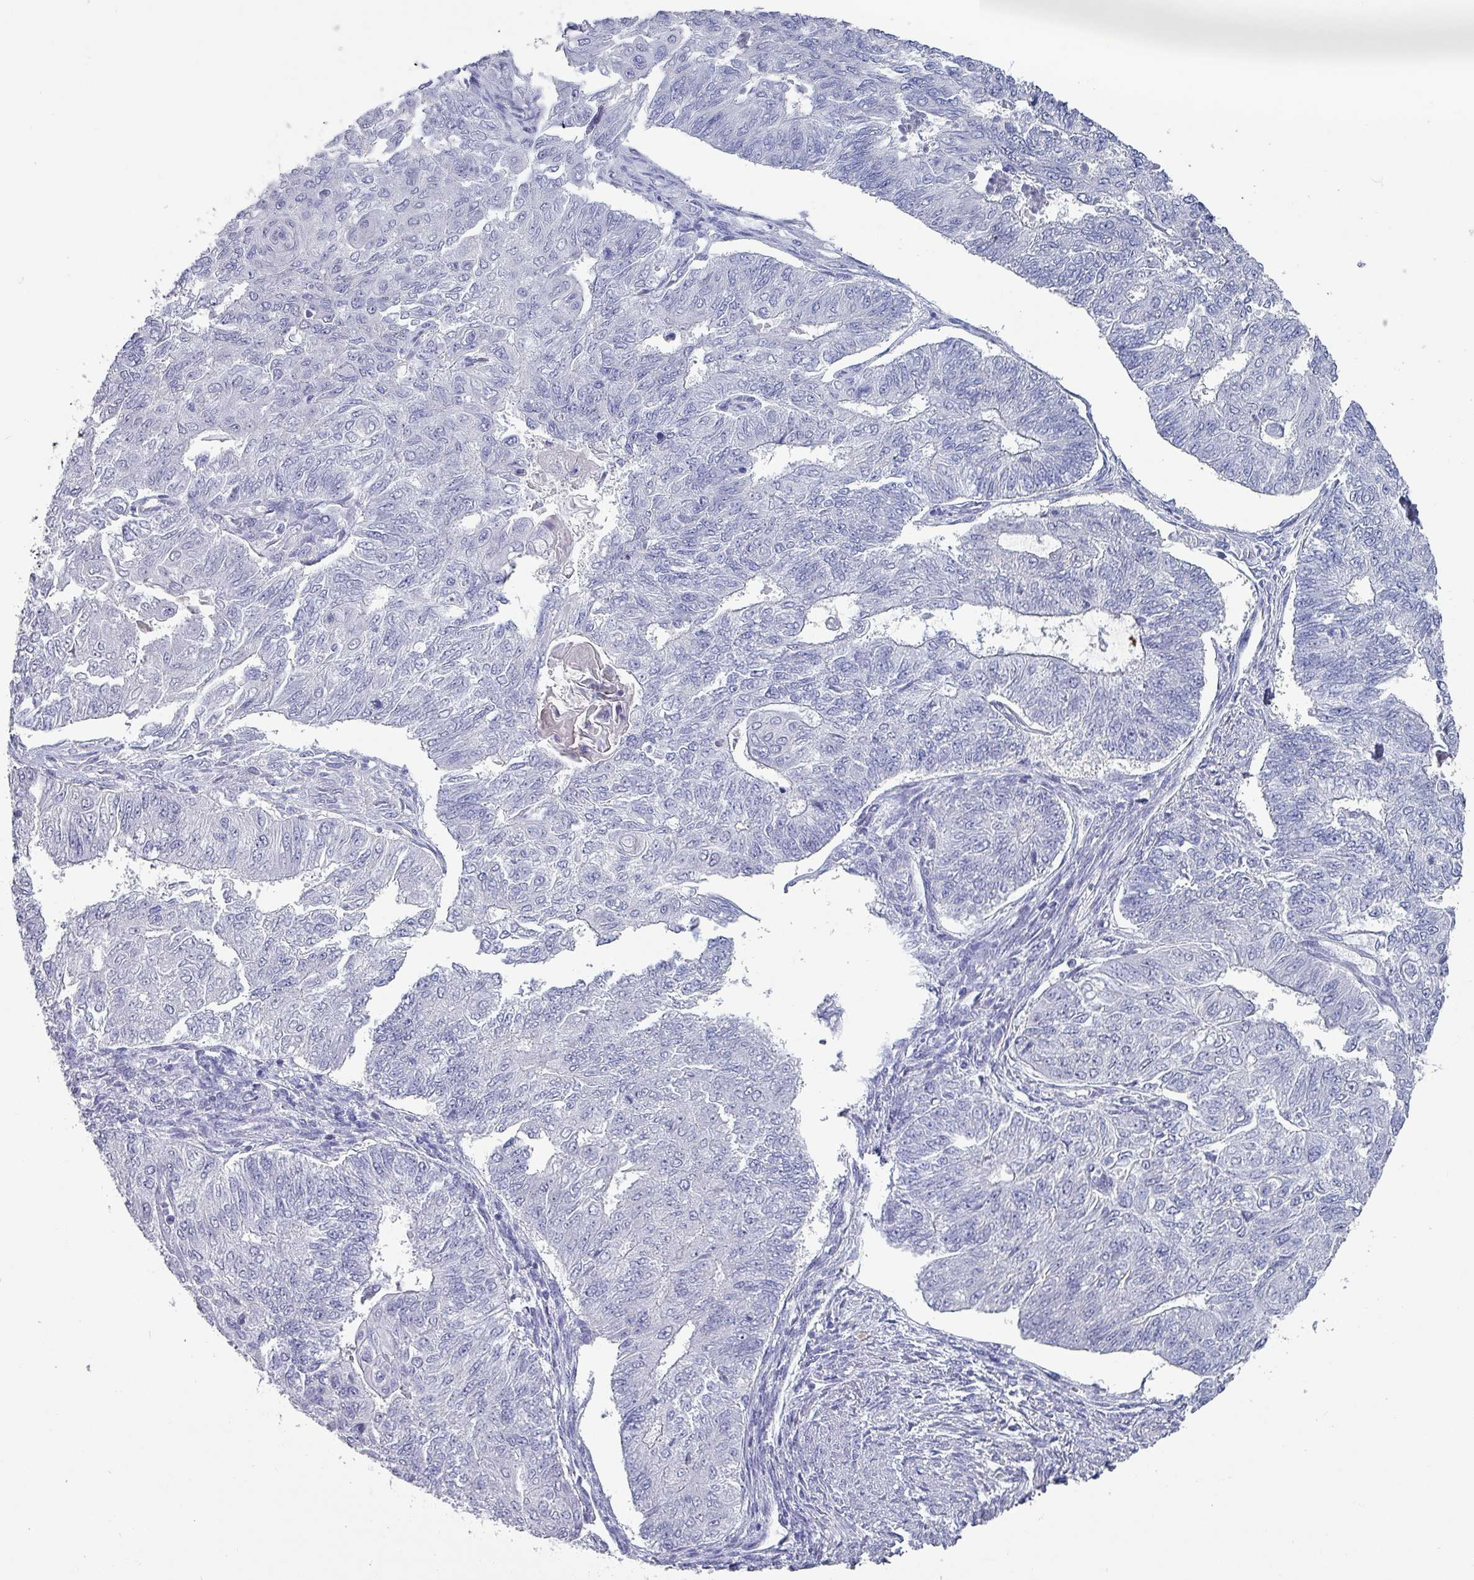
{"staining": {"intensity": "negative", "quantity": "none", "location": "none"}, "tissue": "endometrial cancer", "cell_type": "Tumor cells", "image_type": "cancer", "snomed": [{"axis": "morphology", "description": "Adenocarcinoma, NOS"}, {"axis": "topography", "description": "Endometrium"}], "caption": "Immunohistochemistry (IHC) micrograph of neoplastic tissue: endometrial cancer stained with DAB (3,3'-diaminobenzidine) demonstrates no significant protein staining in tumor cells.", "gene": "INS-IGF2", "patient": {"sex": "female", "age": 32}}